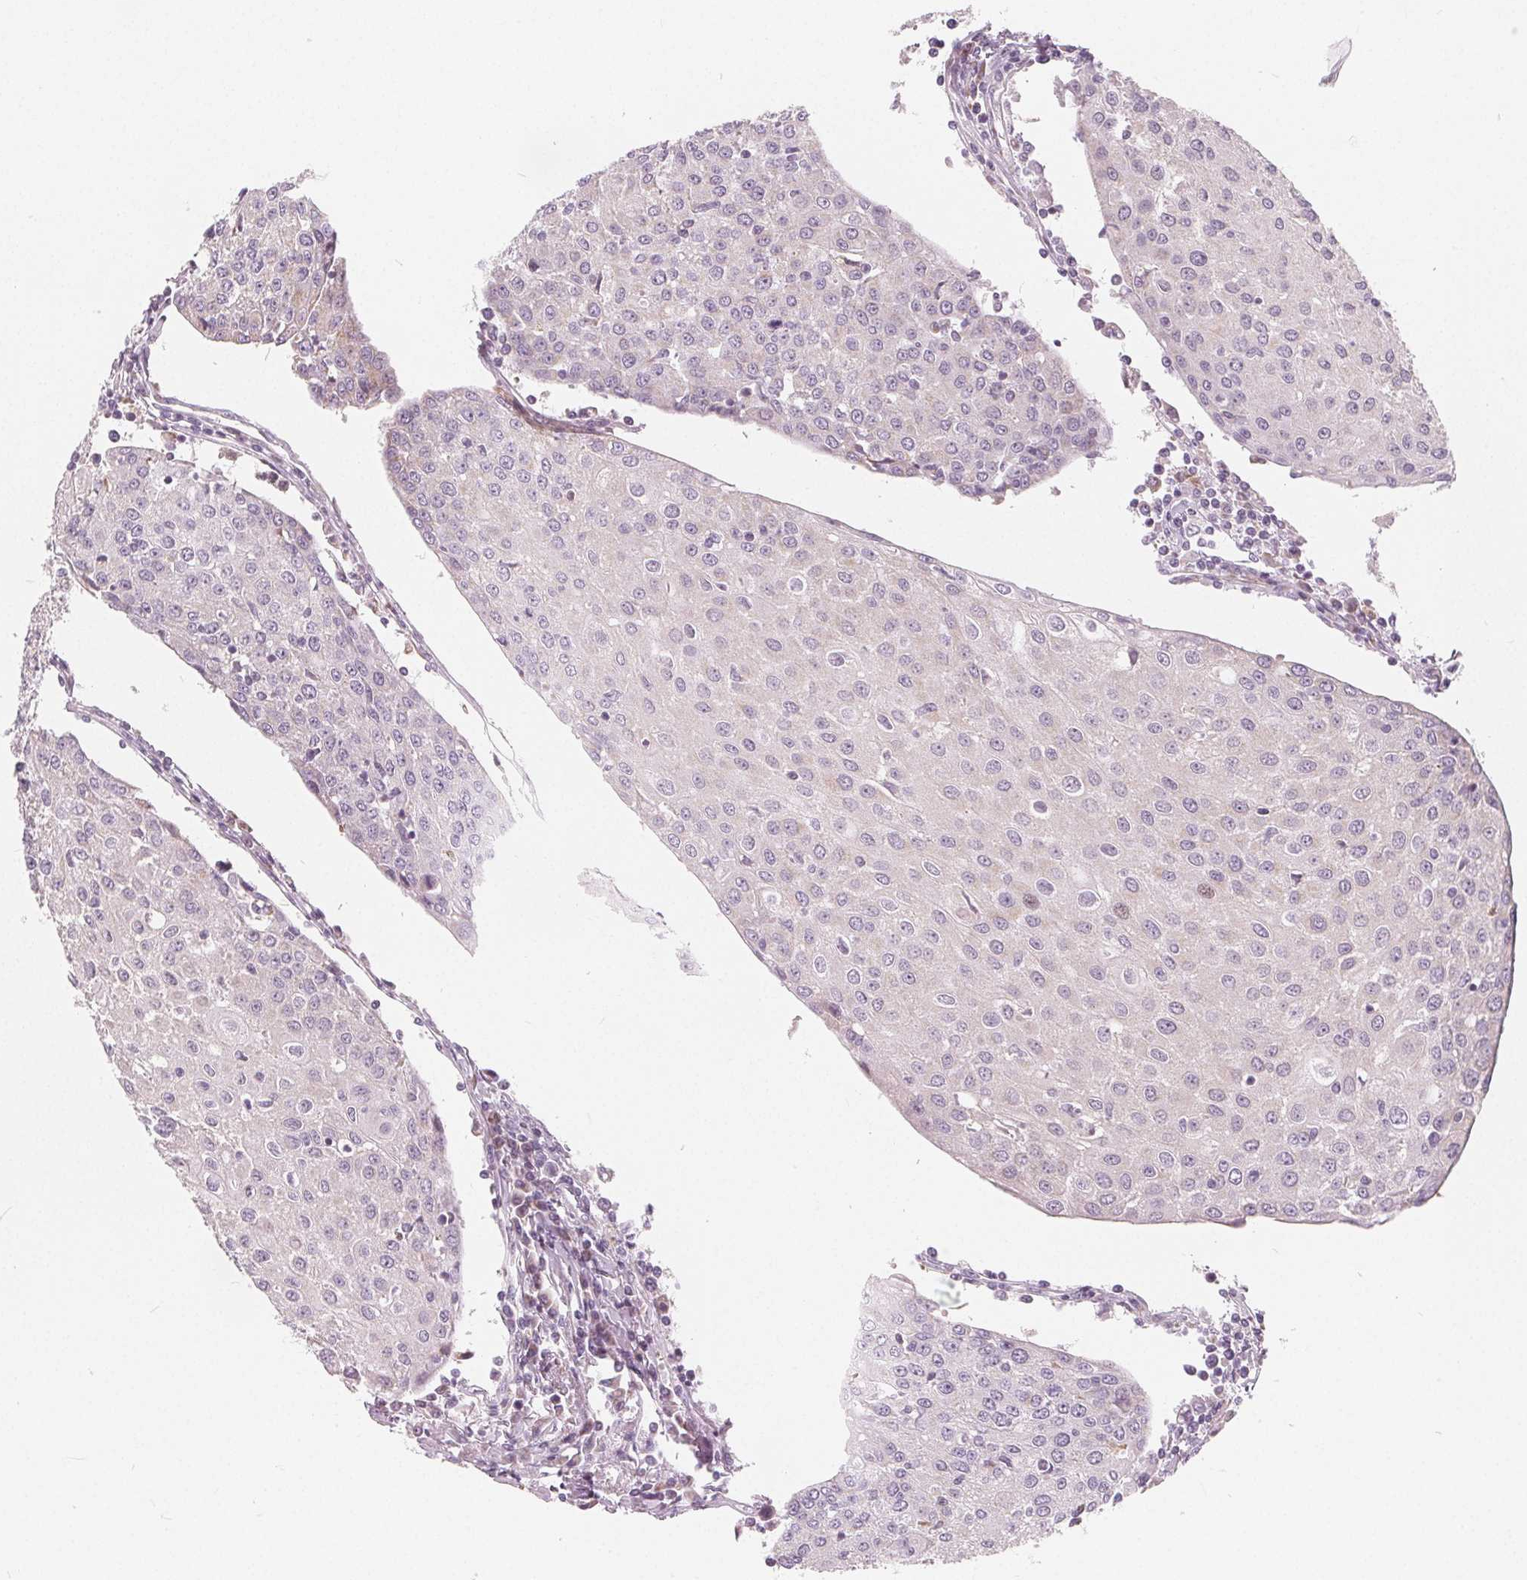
{"staining": {"intensity": "negative", "quantity": "none", "location": "none"}, "tissue": "urothelial cancer", "cell_type": "Tumor cells", "image_type": "cancer", "snomed": [{"axis": "morphology", "description": "Urothelial carcinoma, High grade"}, {"axis": "topography", "description": "Urinary bladder"}], "caption": "Urothelial carcinoma (high-grade) was stained to show a protein in brown. There is no significant positivity in tumor cells. (DAB immunohistochemistry (IHC) with hematoxylin counter stain).", "gene": "NUP210L", "patient": {"sex": "female", "age": 85}}